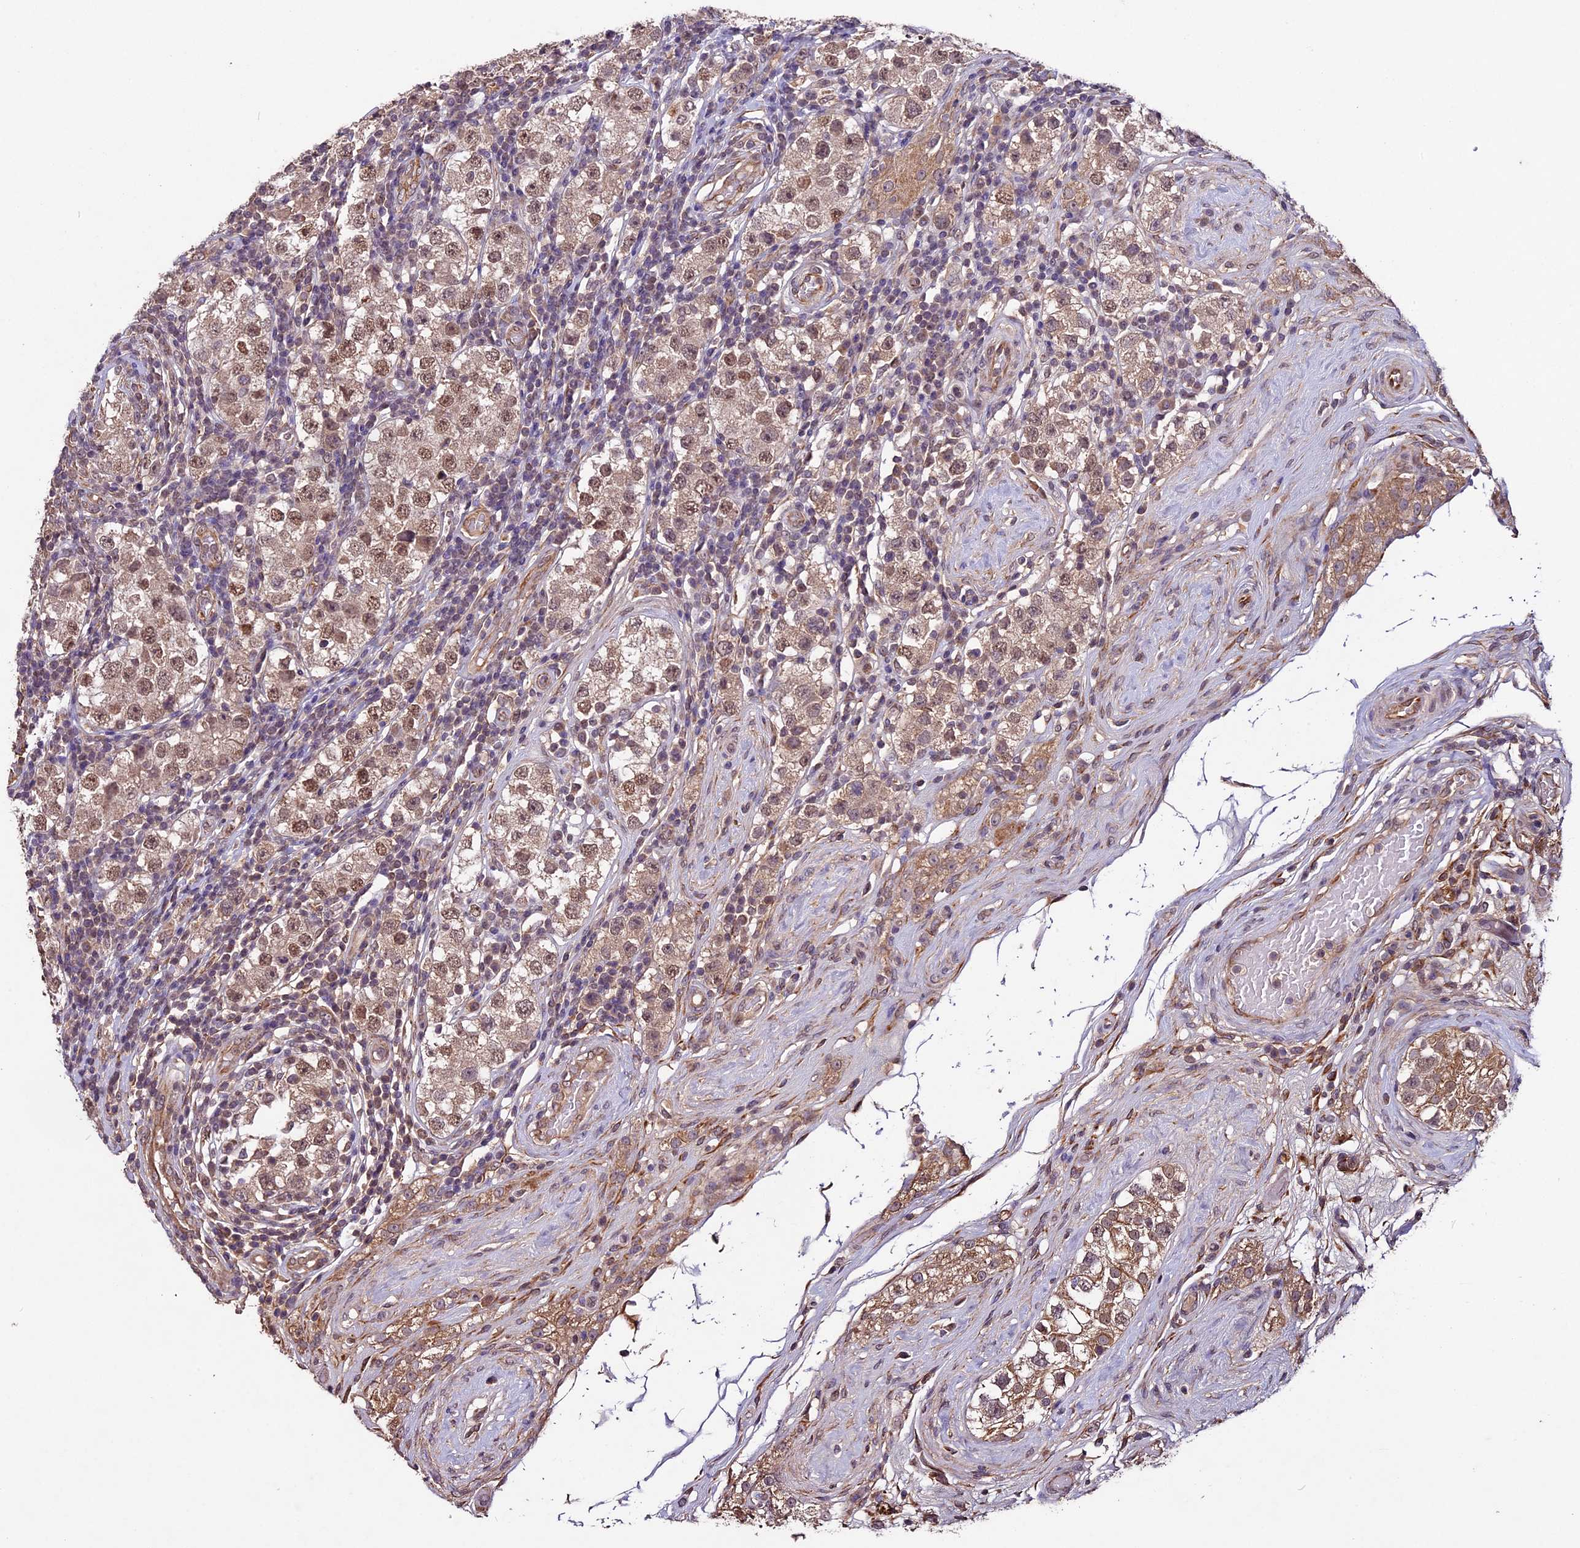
{"staining": {"intensity": "moderate", "quantity": ">75%", "location": "nuclear"}, "tissue": "testis cancer", "cell_type": "Tumor cells", "image_type": "cancer", "snomed": [{"axis": "morphology", "description": "Seminoma, NOS"}, {"axis": "topography", "description": "Testis"}], "caption": "A micrograph showing moderate nuclear staining in about >75% of tumor cells in seminoma (testis), as visualized by brown immunohistochemical staining.", "gene": "C3orf70", "patient": {"sex": "male", "age": 34}}